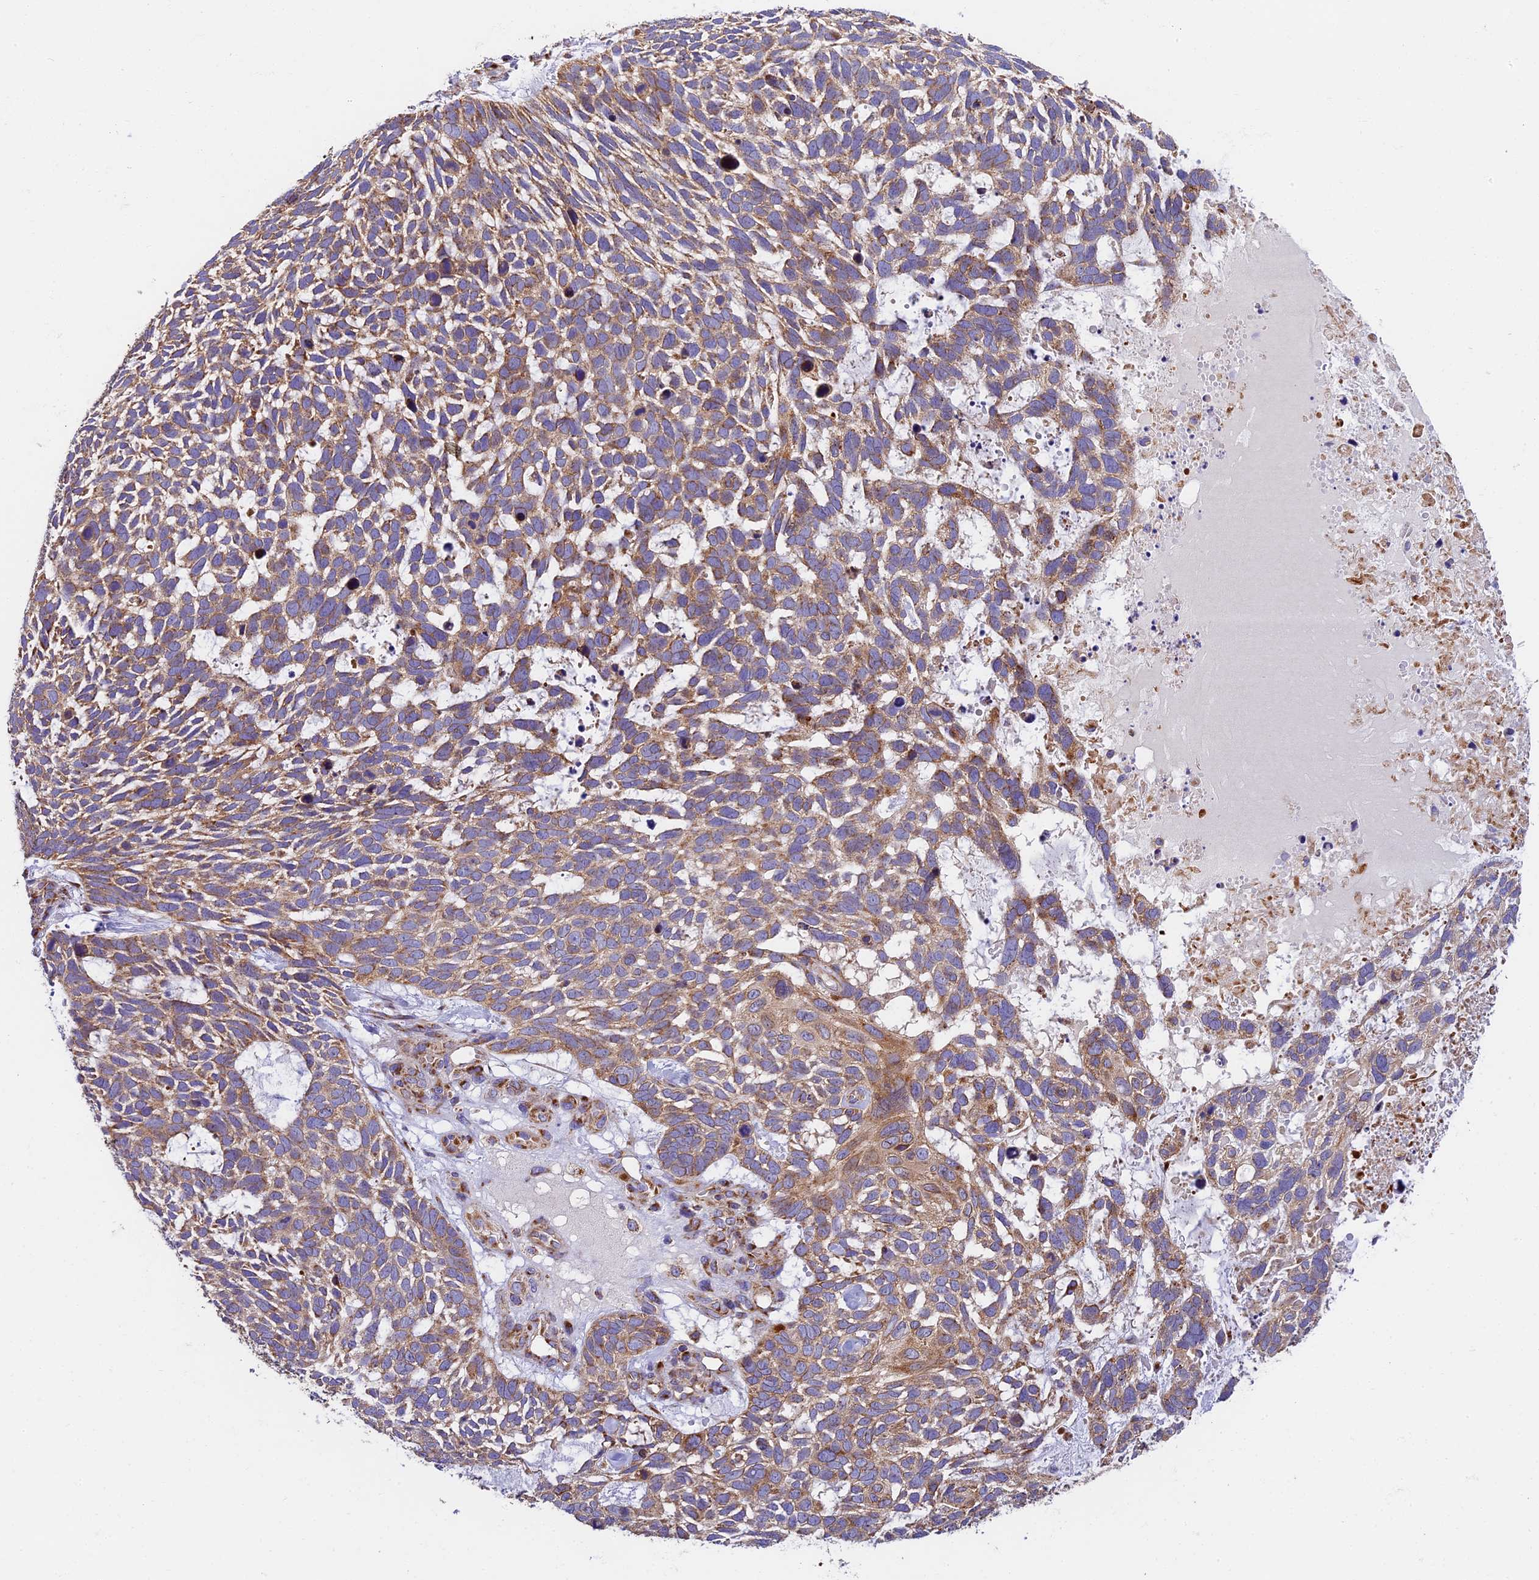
{"staining": {"intensity": "weak", "quantity": ">75%", "location": "cytoplasmic/membranous"}, "tissue": "skin cancer", "cell_type": "Tumor cells", "image_type": "cancer", "snomed": [{"axis": "morphology", "description": "Basal cell carcinoma"}, {"axis": "topography", "description": "Skin"}], "caption": "DAB (3,3'-diaminobenzidine) immunohistochemical staining of human skin basal cell carcinoma displays weak cytoplasmic/membranous protein expression in approximately >75% of tumor cells. (Brightfield microscopy of DAB IHC at high magnification).", "gene": "MRAS", "patient": {"sex": "male", "age": 88}}